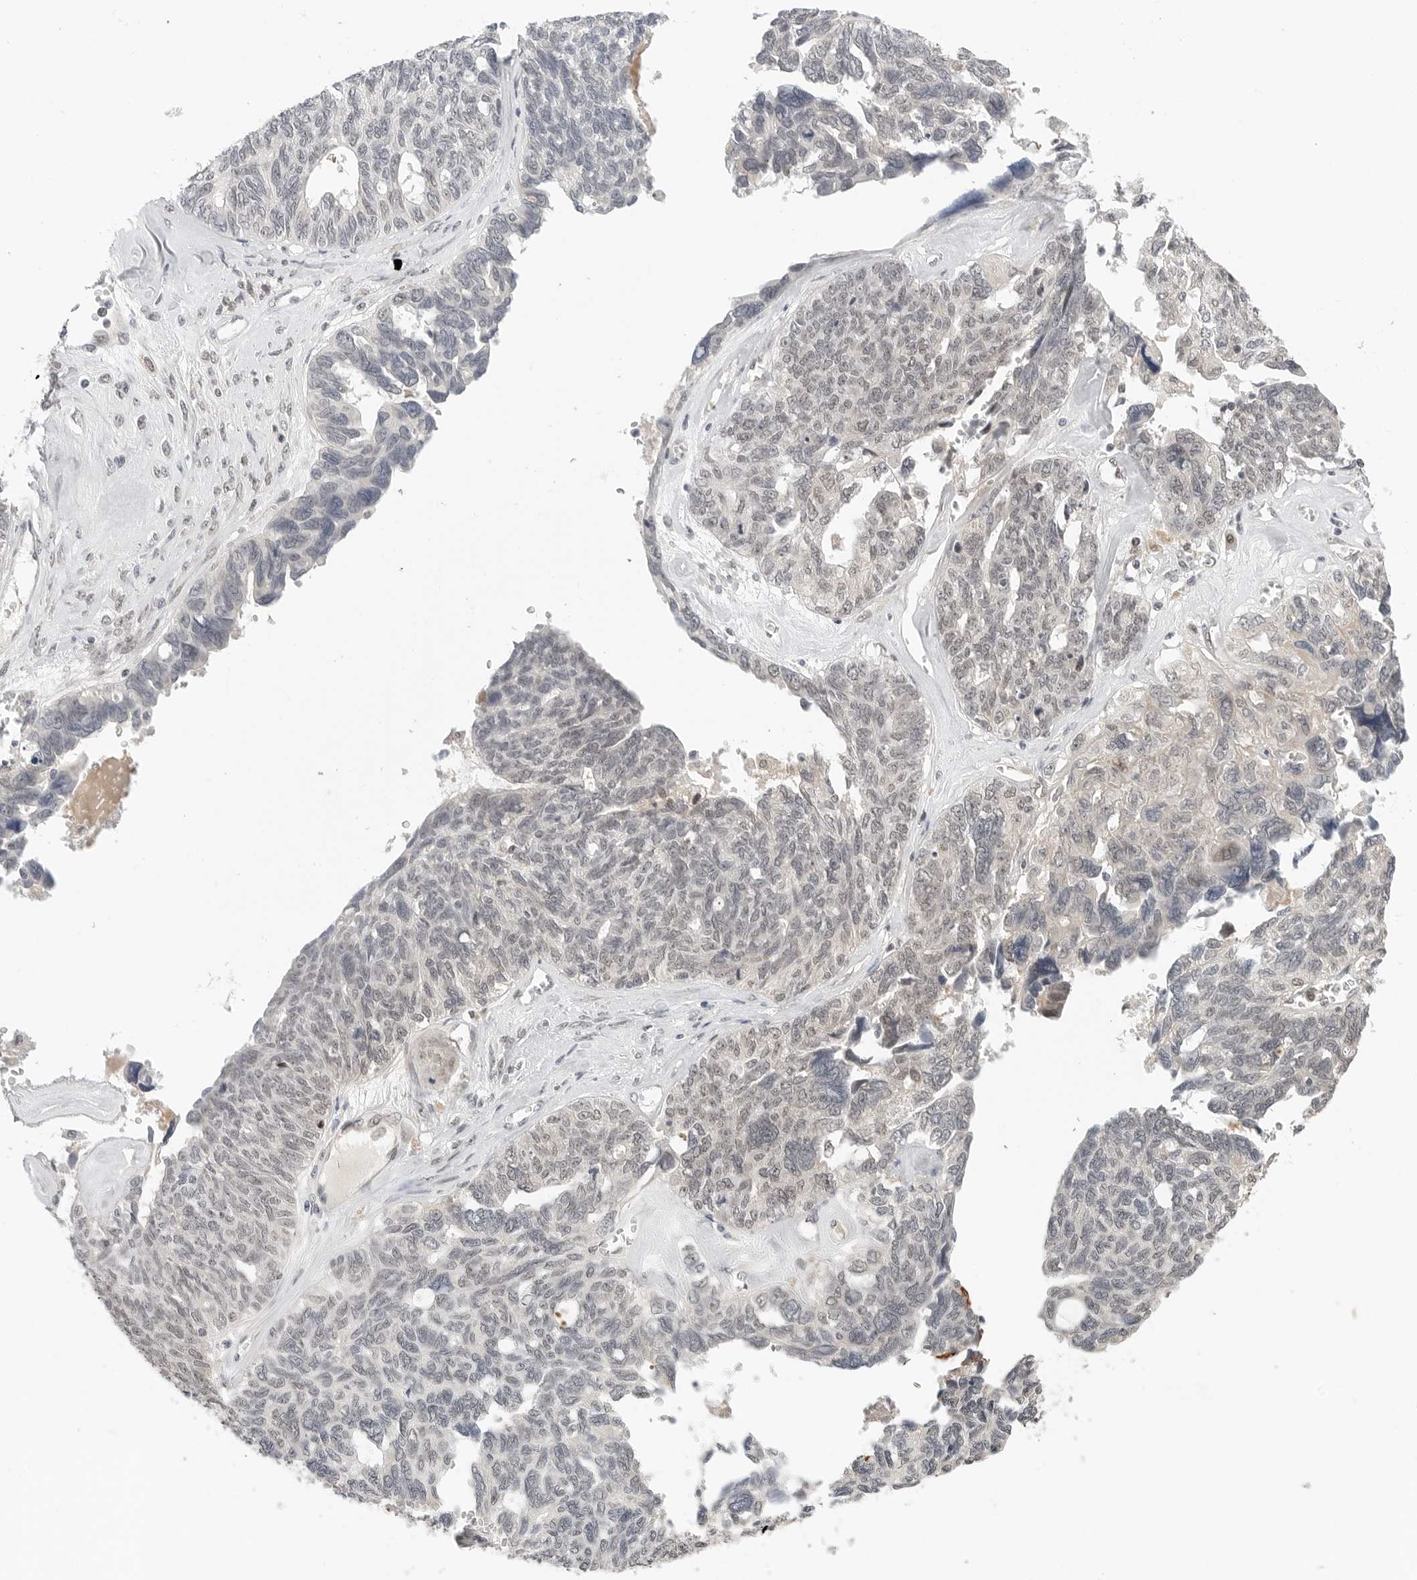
{"staining": {"intensity": "negative", "quantity": "none", "location": "none"}, "tissue": "ovarian cancer", "cell_type": "Tumor cells", "image_type": "cancer", "snomed": [{"axis": "morphology", "description": "Cystadenocarcinoma, serous, NOS"}, {"axis": "topography", "description": "Ovary"}], "caption": "This is an immunohistochemistry (IHC) photomicrograph of human ovarian serous cystadenocarcinoma. There is no expression in tumor cells.", "gene": "TSEN2", "patient": {"sex": "female", "age": 79}}